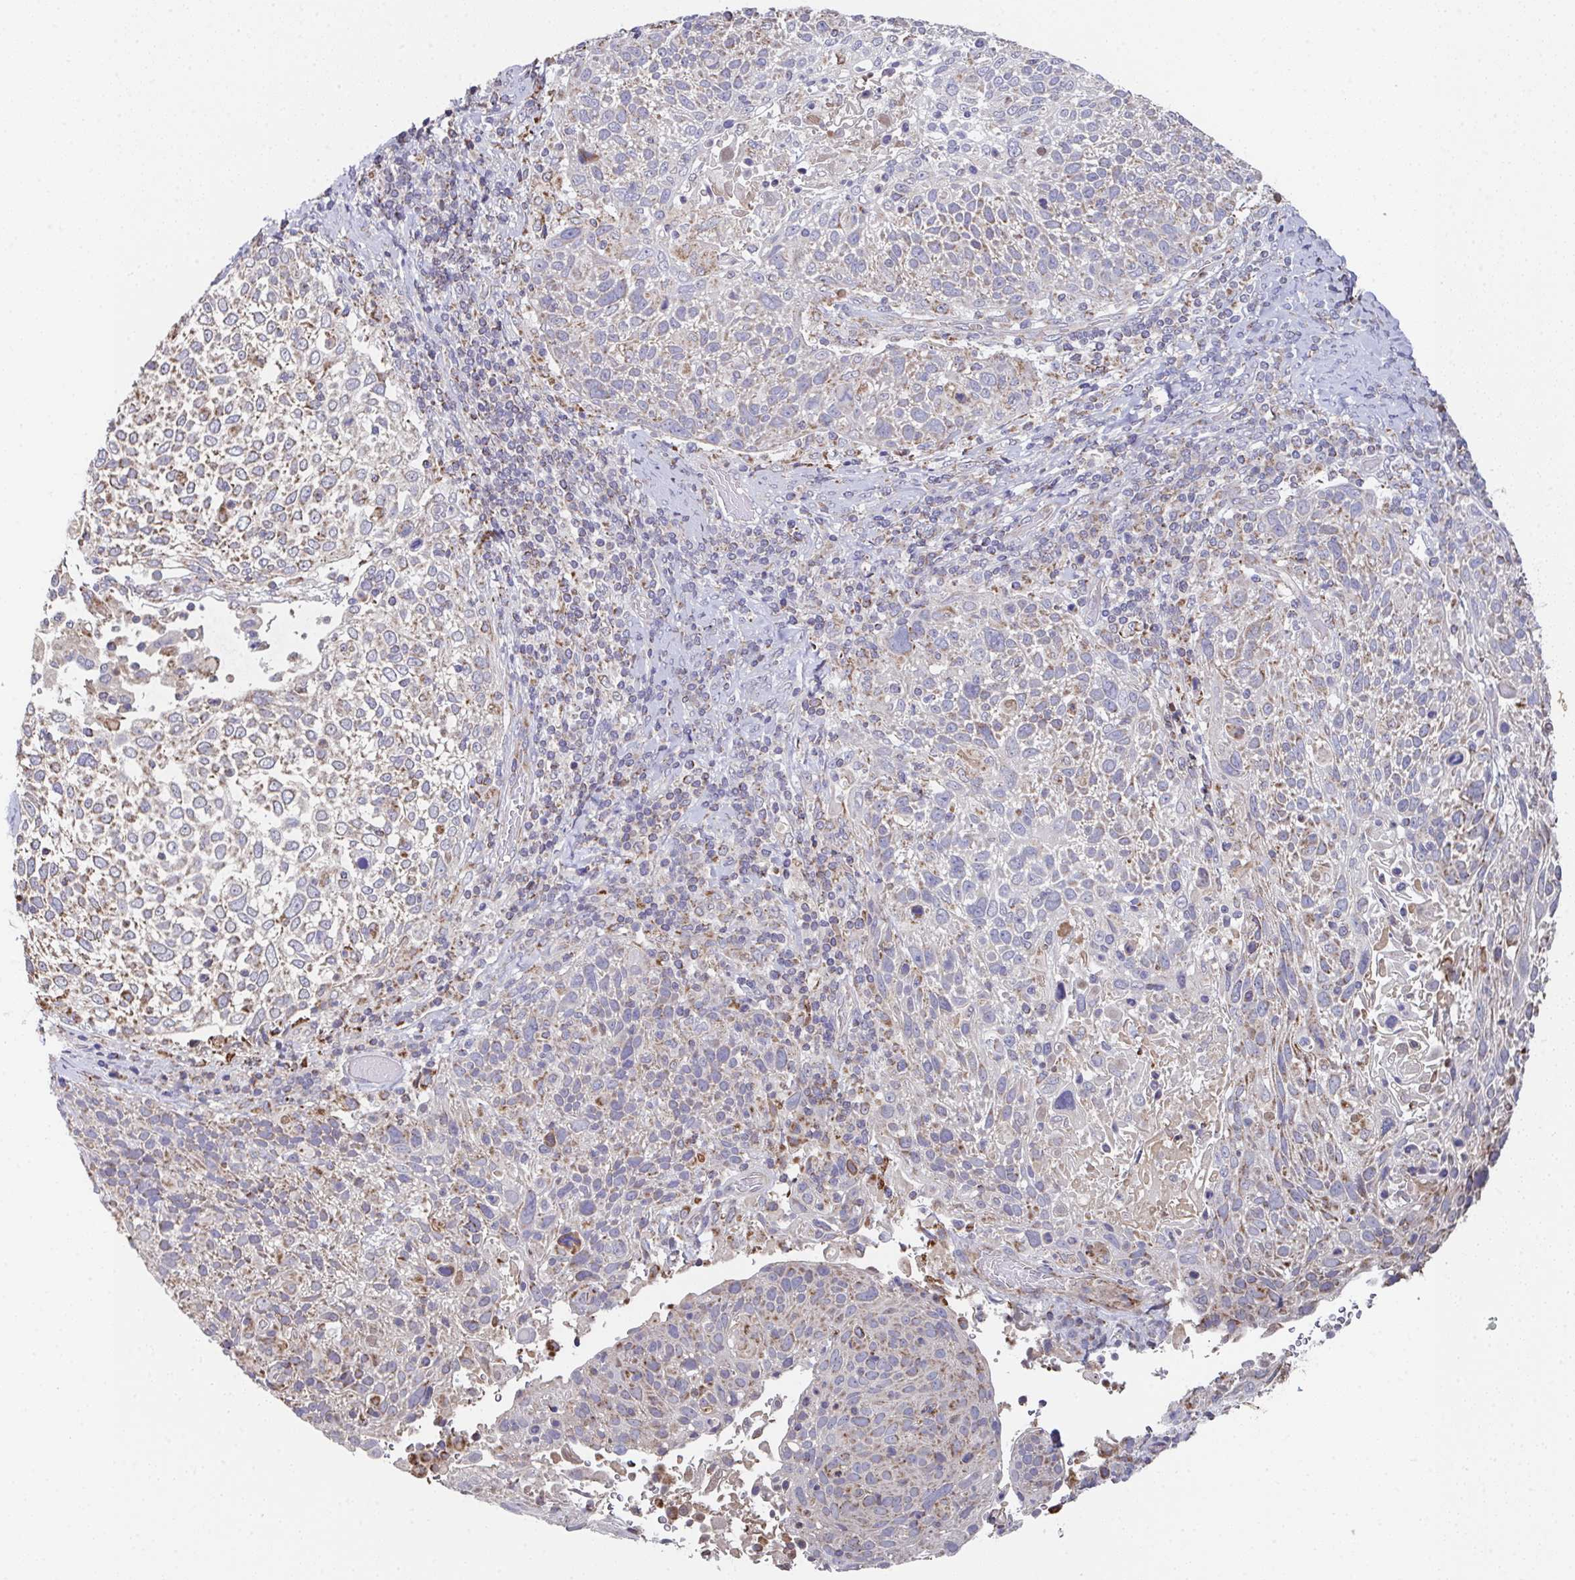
{"staining": {"intensity": "weak", "quantity": "25%-75%", "location": "cytoplasmic/membranous"}, "tissue": "cervical cancer", "cell_type": "Tumor cells", "image_type": "cancer", "snomed": [{"axis": "morphology", "description": "Squamous cell carcinoma, NOS"}, {"axis": "topography", "description": "Cervix"}], "caption": "This micrograph exhibits immunohistochemistry staining of cervical cancer, with low weak cytoplasmic/membranous positivity in about 25%-75% of tumor cells.", "gene": "MT-ND3", "patient": {"sex": "female", "age": 61}}